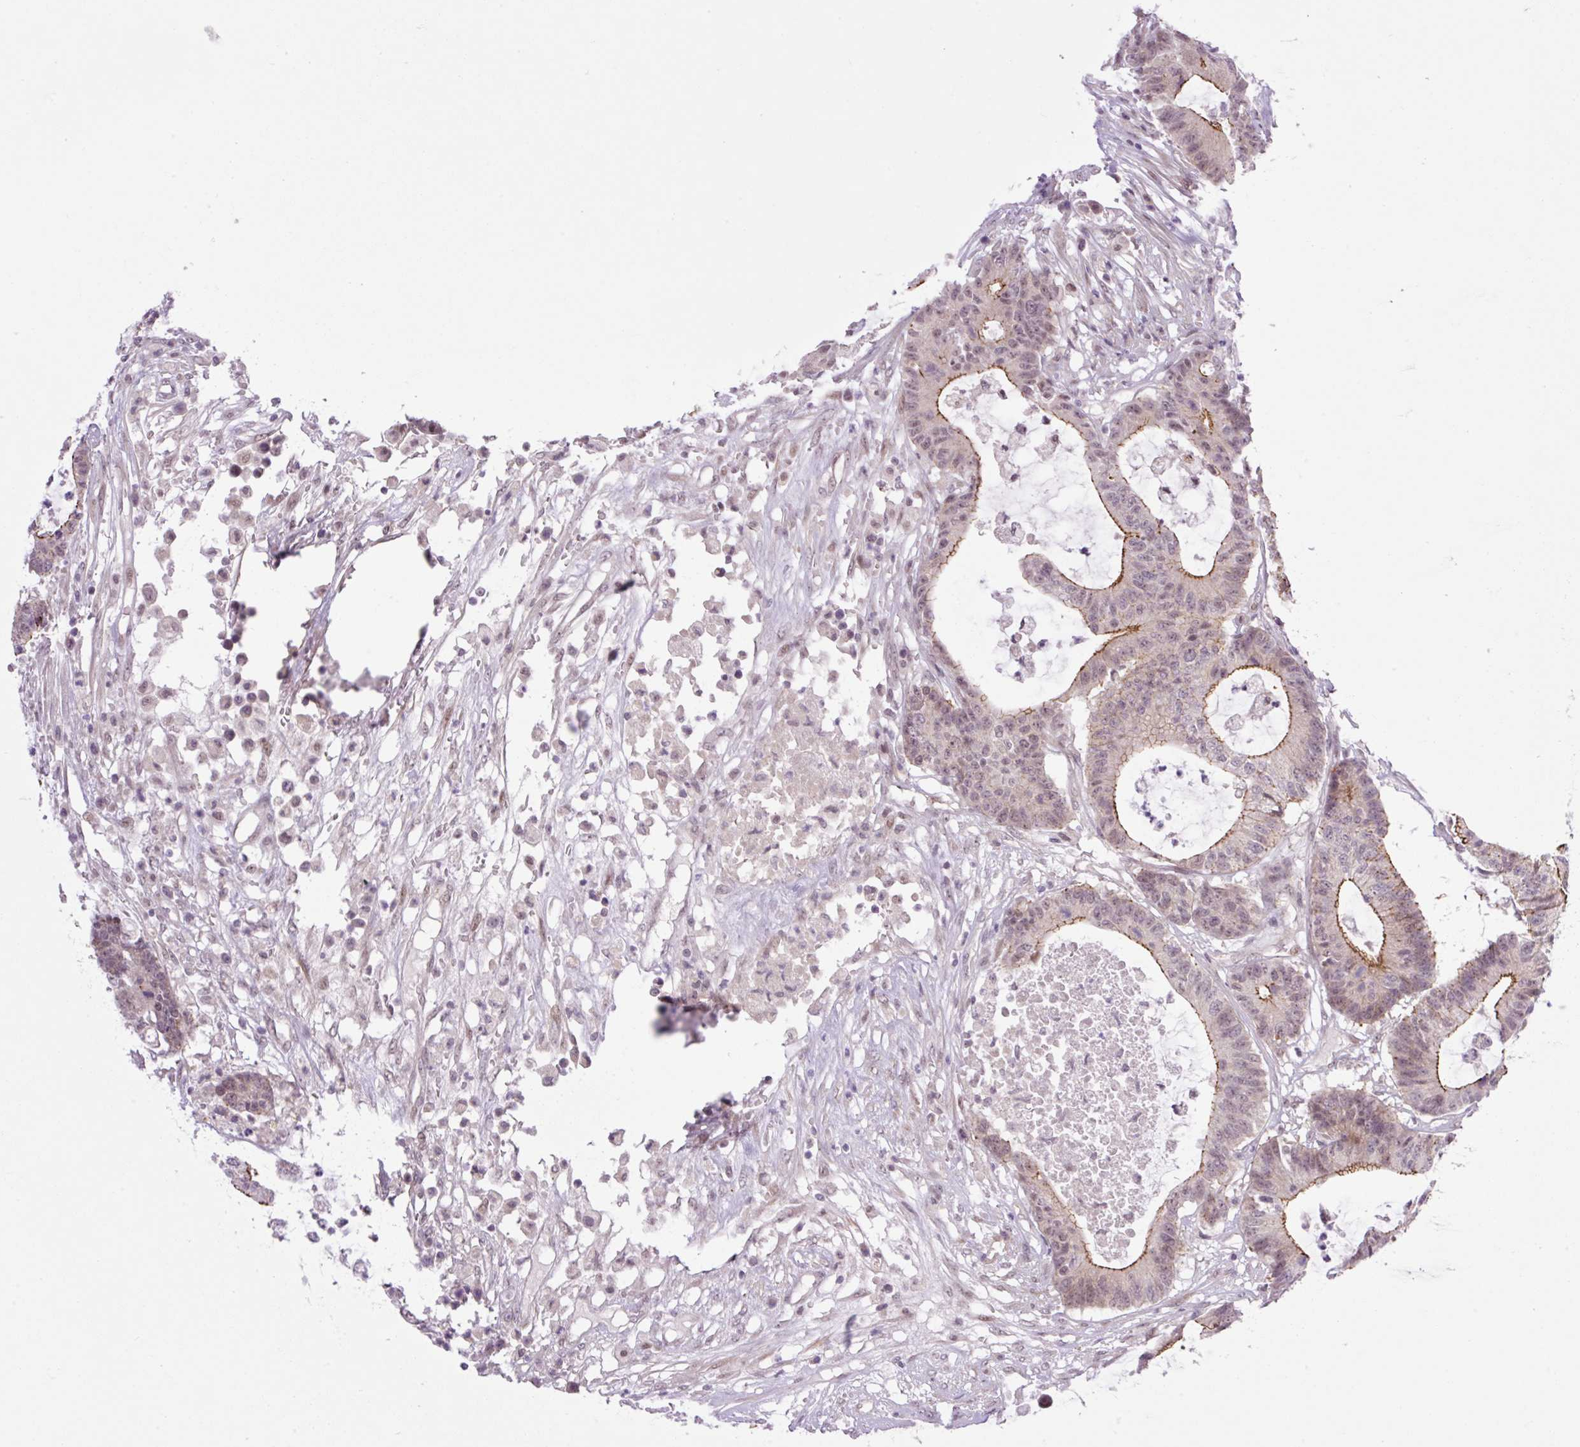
{"staining": {"intensity": "moderate", "quantity": "25%-75%", "location": "cytoplasmic/membranous"}, "tissue": "colorectal cancer", "cell_type": "Tumor cells", "image_type": "cancer", "snomed": [{"axis": "morphology", "description": "Adenocarcinoma, NOS"}, {"axis": "topography", "description": "Colon"}], "caption": "Colorectal cancer stained with a brown dye displays moderate cytoplasmic/membranous positive staining in approximately 25%-75% of tumor cells.", "gene": "ICE1", "patient": {"sex": "female", "age": 84}}